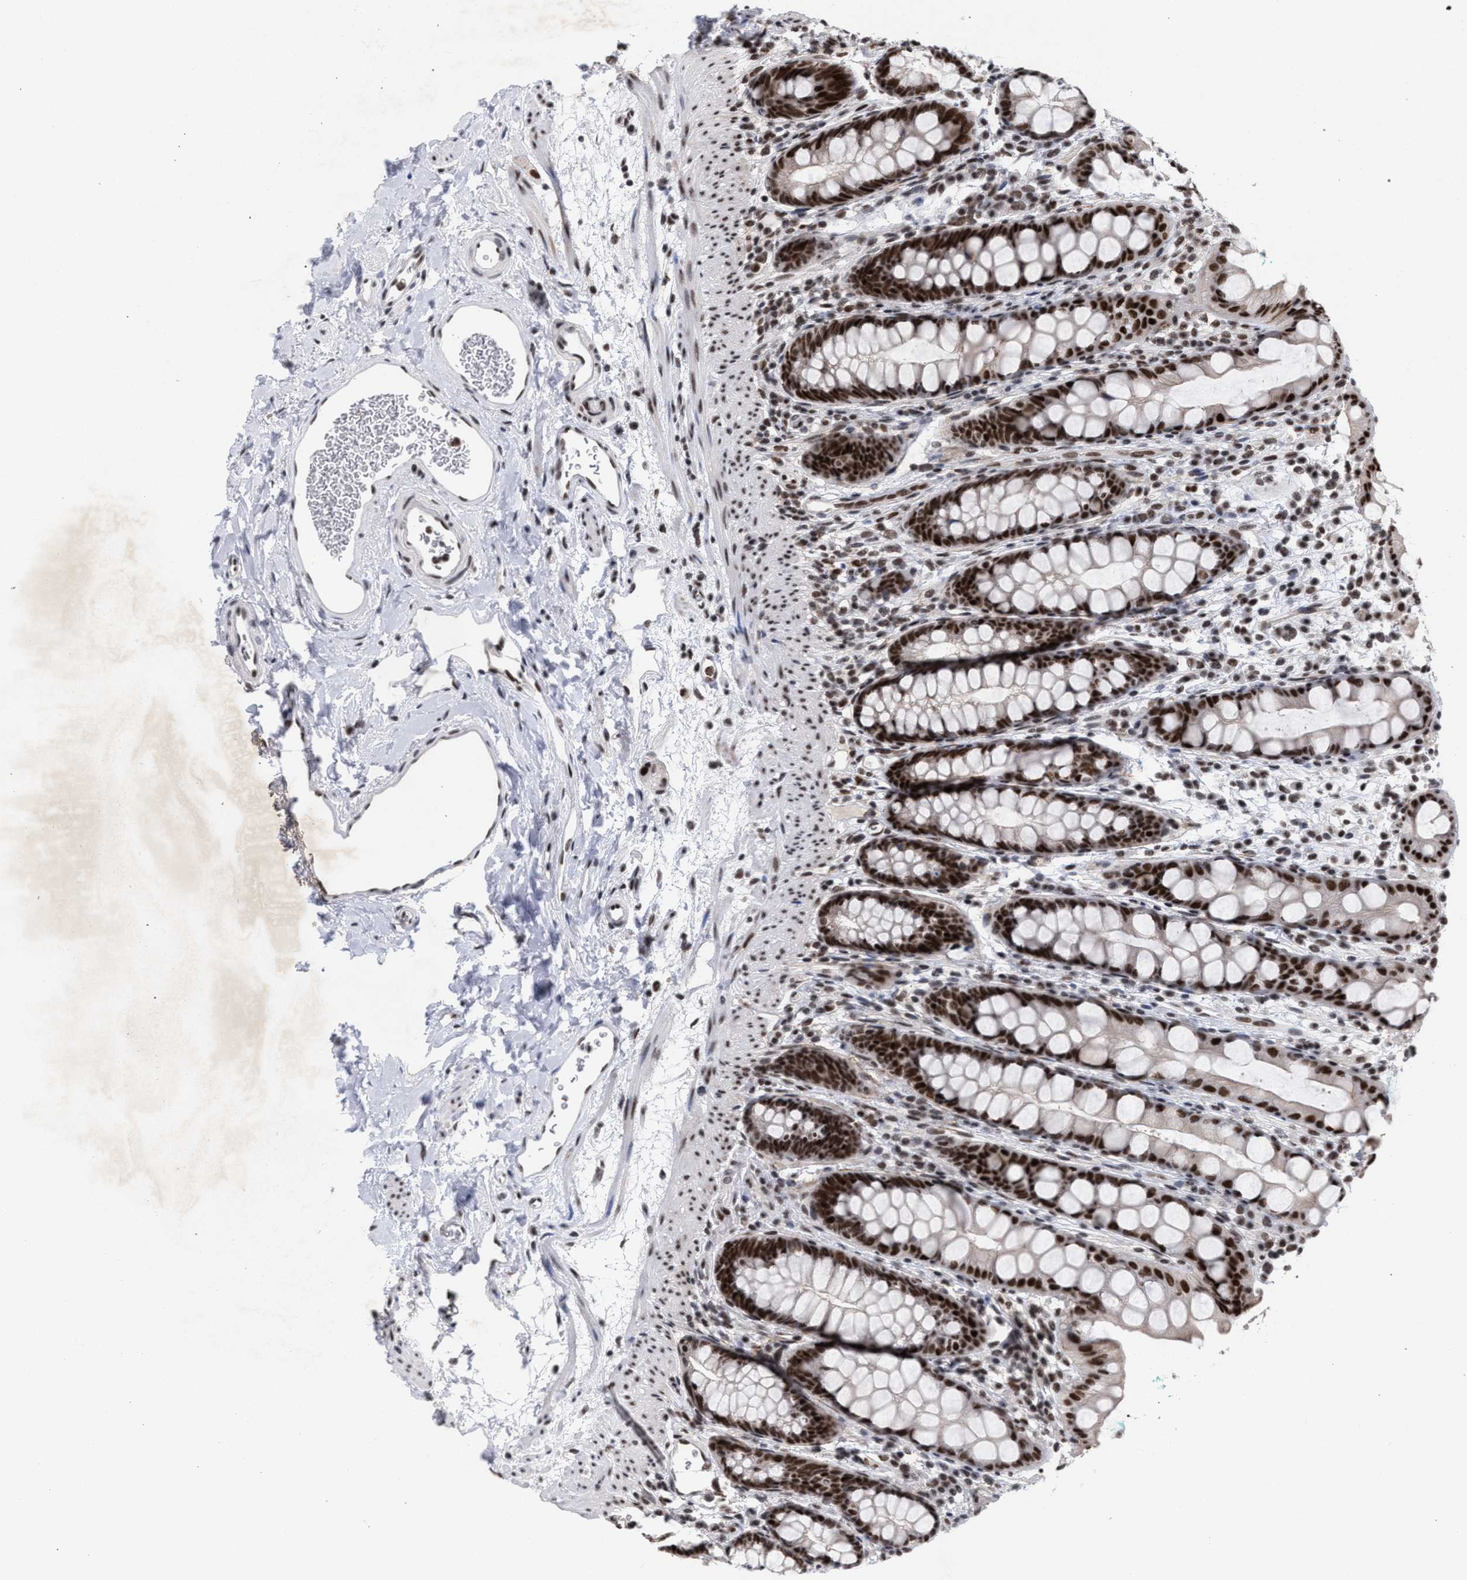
{"staining": {"intensity": "strong", "quantity": ">75%", "location": "nuclear"}, "tissue": "rectum", "cell_type": "Glandular cells", "image_type": "normal", "snomed": [{"axis": "morphology", "description": "Normal tissue, NOS"}, {"axis": "topography", "description": "Rectum"}], "caption": "Immunohistochemical staining of benign human rectum shows strong nuclear protein positivity in approximately >75% of glandular cells.", "gene": "SCAF4", "patient": {"sex": "female", "age": 65}}